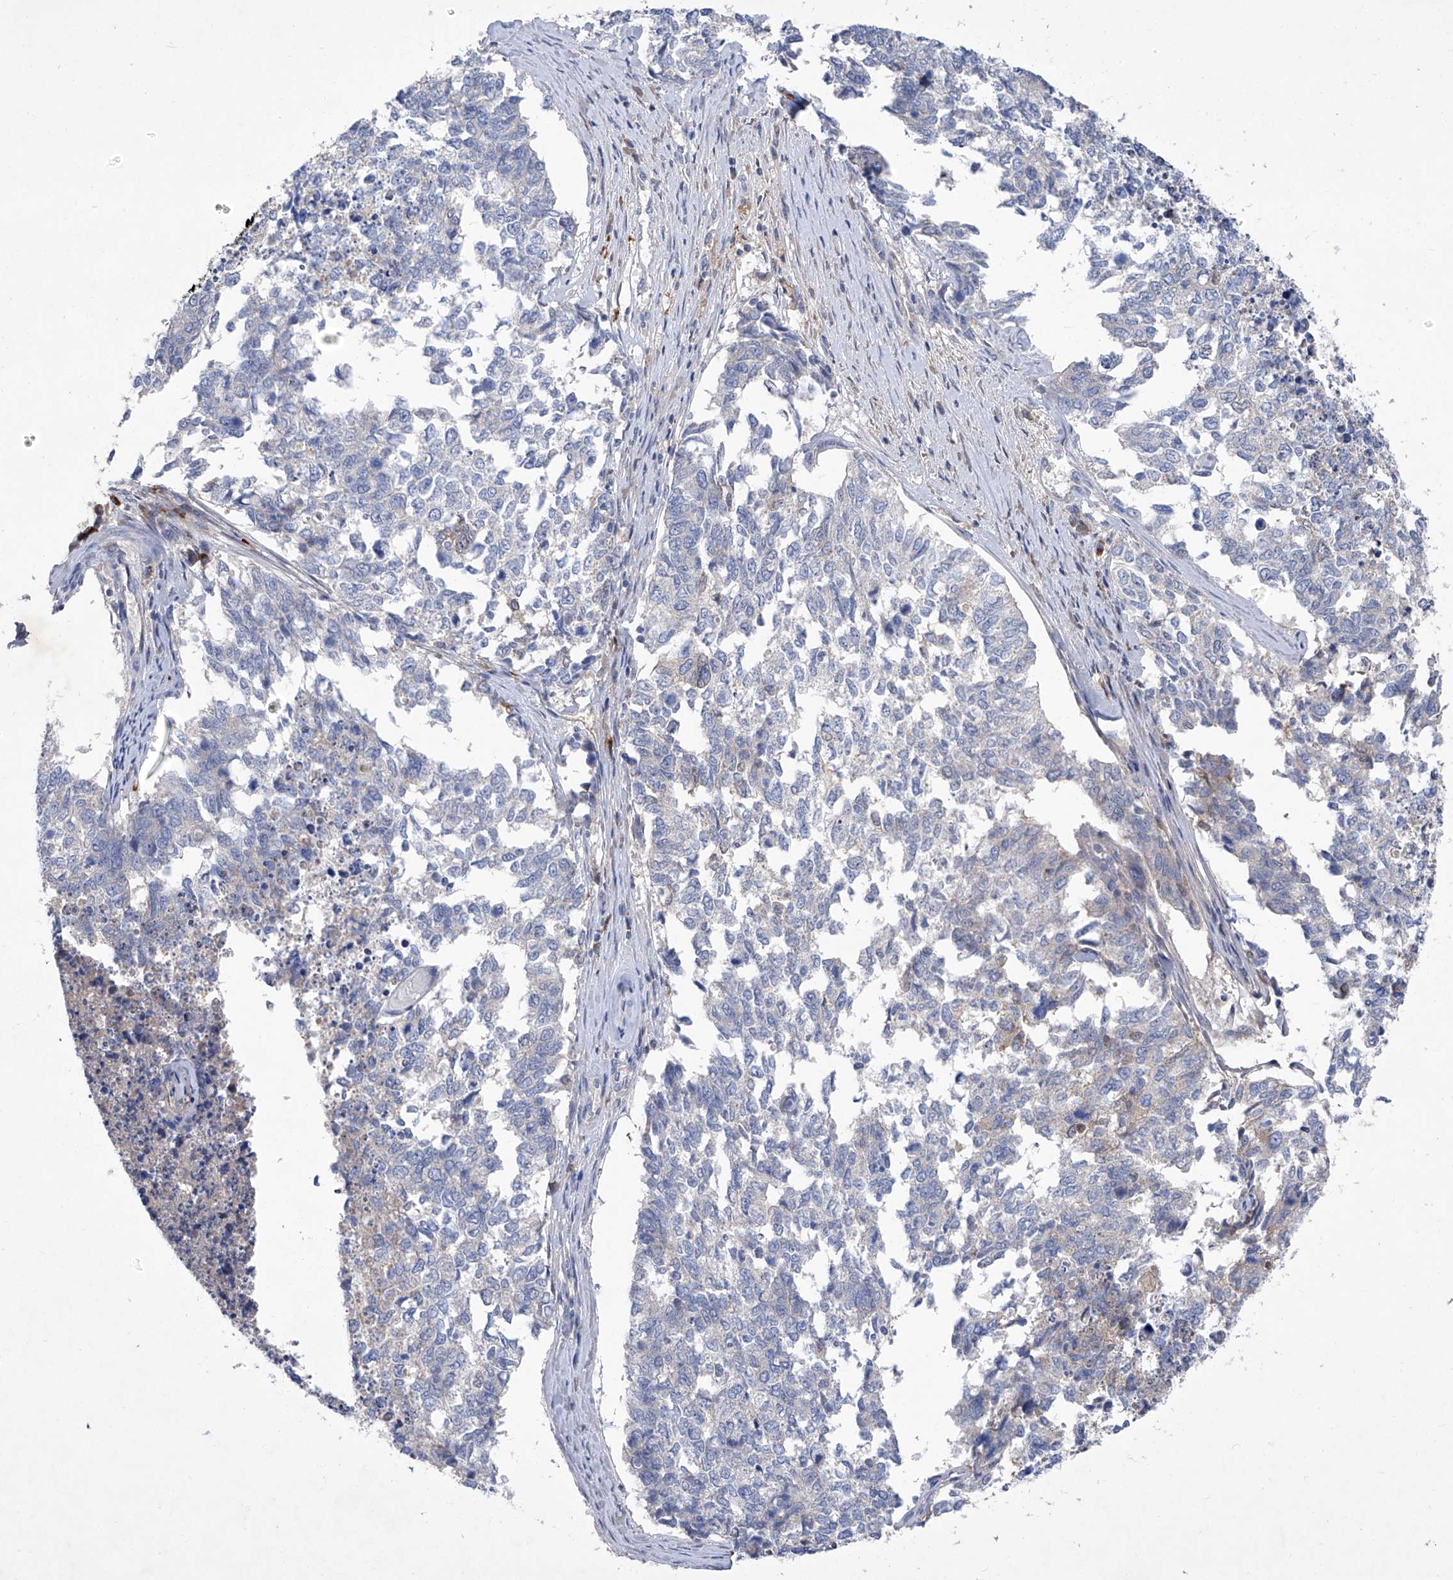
{"staining": {"intensity": "negative", "quantity": "none", "location": "none"}, "tissue": "cervical cancer", "cell_type": "Tumor cells", "image_type": "cancer", "snomed": [{"axis": "morphology", "description": "Squamous cell carcinoma, NOS"}, {"axis": "topography", "description": "Cervix"}], "caption": "Tumor cells show no significant protein staining in cervical squamous cell carcinoma.", "gene": "SBK2", "patient": {"sex": "female", "age": 63}}